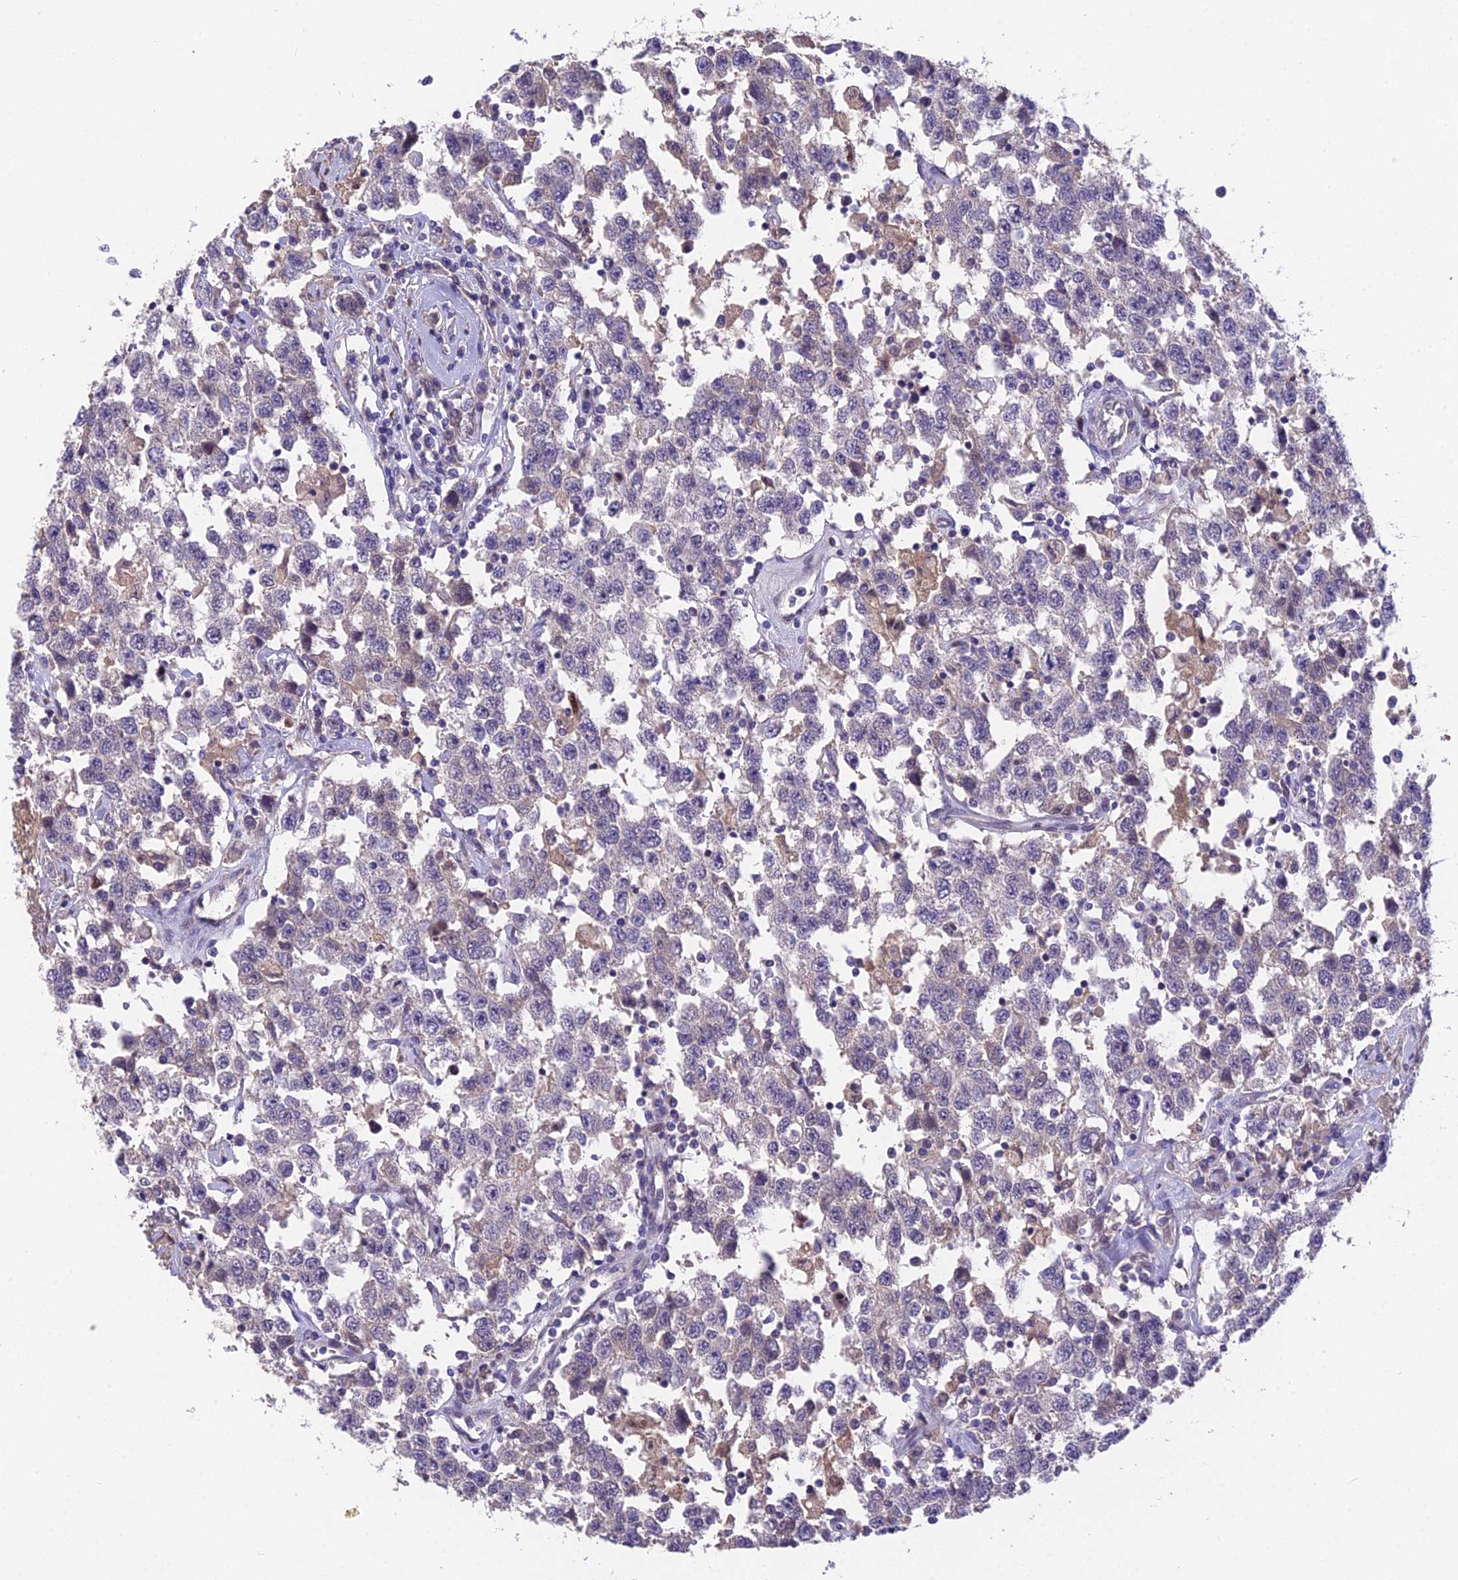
{"staining": {"intensity": "negative", "quantity": "none", "location": "none"}, "tissue": "testis cancer", "cell_type": "Tumor cells", "image_type": "cancer", "snomed": [{"axis": "morphology", "description": "Seminoma, NOS"}, {"axis": "topography", "description": "Testis"}], "caption": "Testis seminoma stained for a protein using immunohistochemistry exhibits no staining tumor cells.", "gene": "PUS10", "patient": {"sex": "male", "age": 41}}